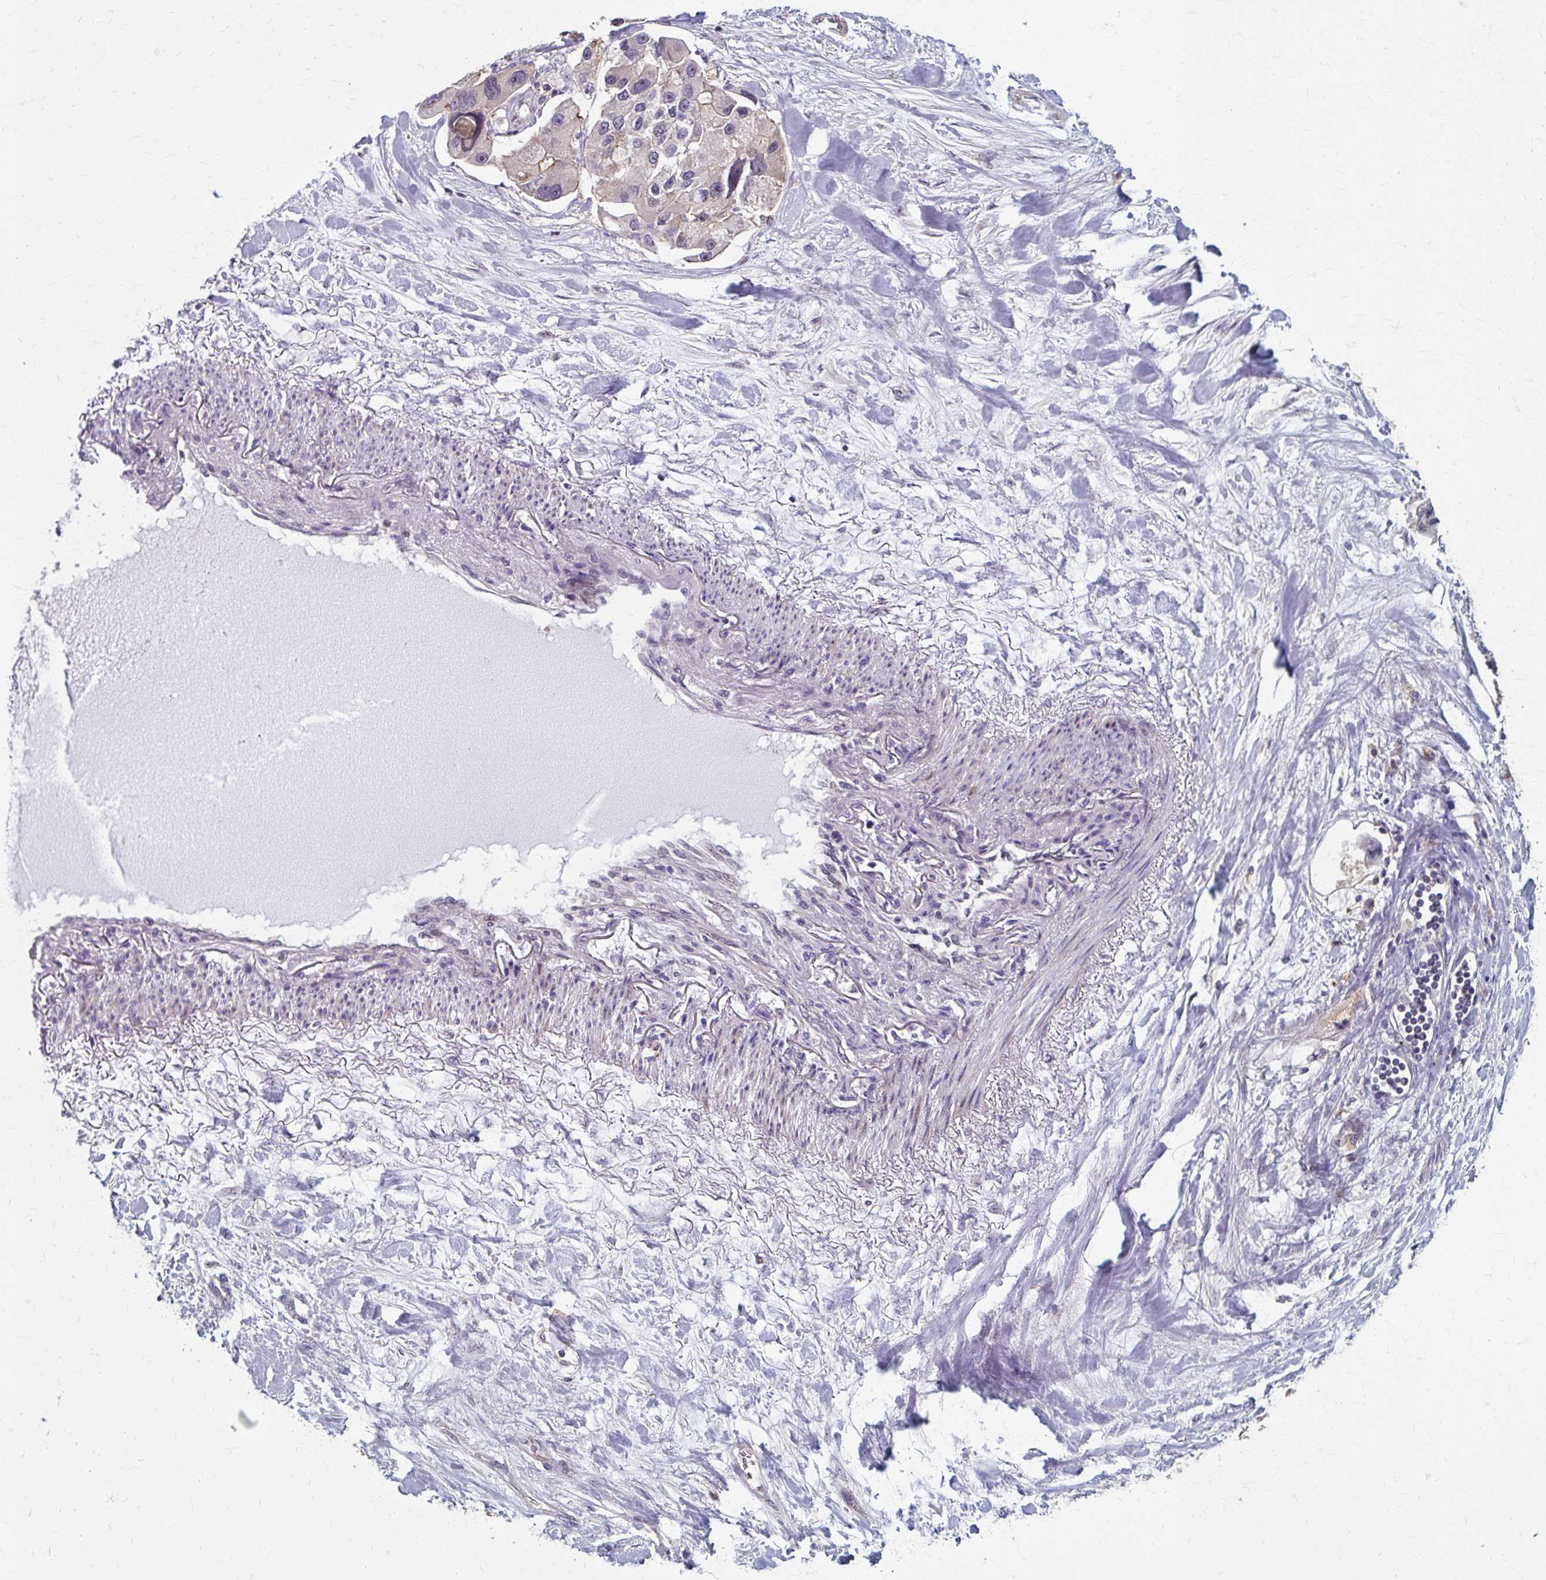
{"staining": {"intensity": "weak", "quantity": "<25%", "location": "cytoplasmic/membranous"}, "tissue": "lung cancer", "cell_type": "Tumor cells", "image_type": "cancer", "snomed": [{"axis": "morphology", "description": "Adenocarcinoma, NOS"}, {"axis": "topography", "description": "Lung"}], "caption": "Immunohistochemistry (IHC) histopathology image of human lung adenocarcinoma stained for a protein (brown), which displays no expression in tumor cells. (DAB immunohistochemistry, high magnification).", "gene": "ZNF555", "patient": {"sex": "female", "age": 54}}